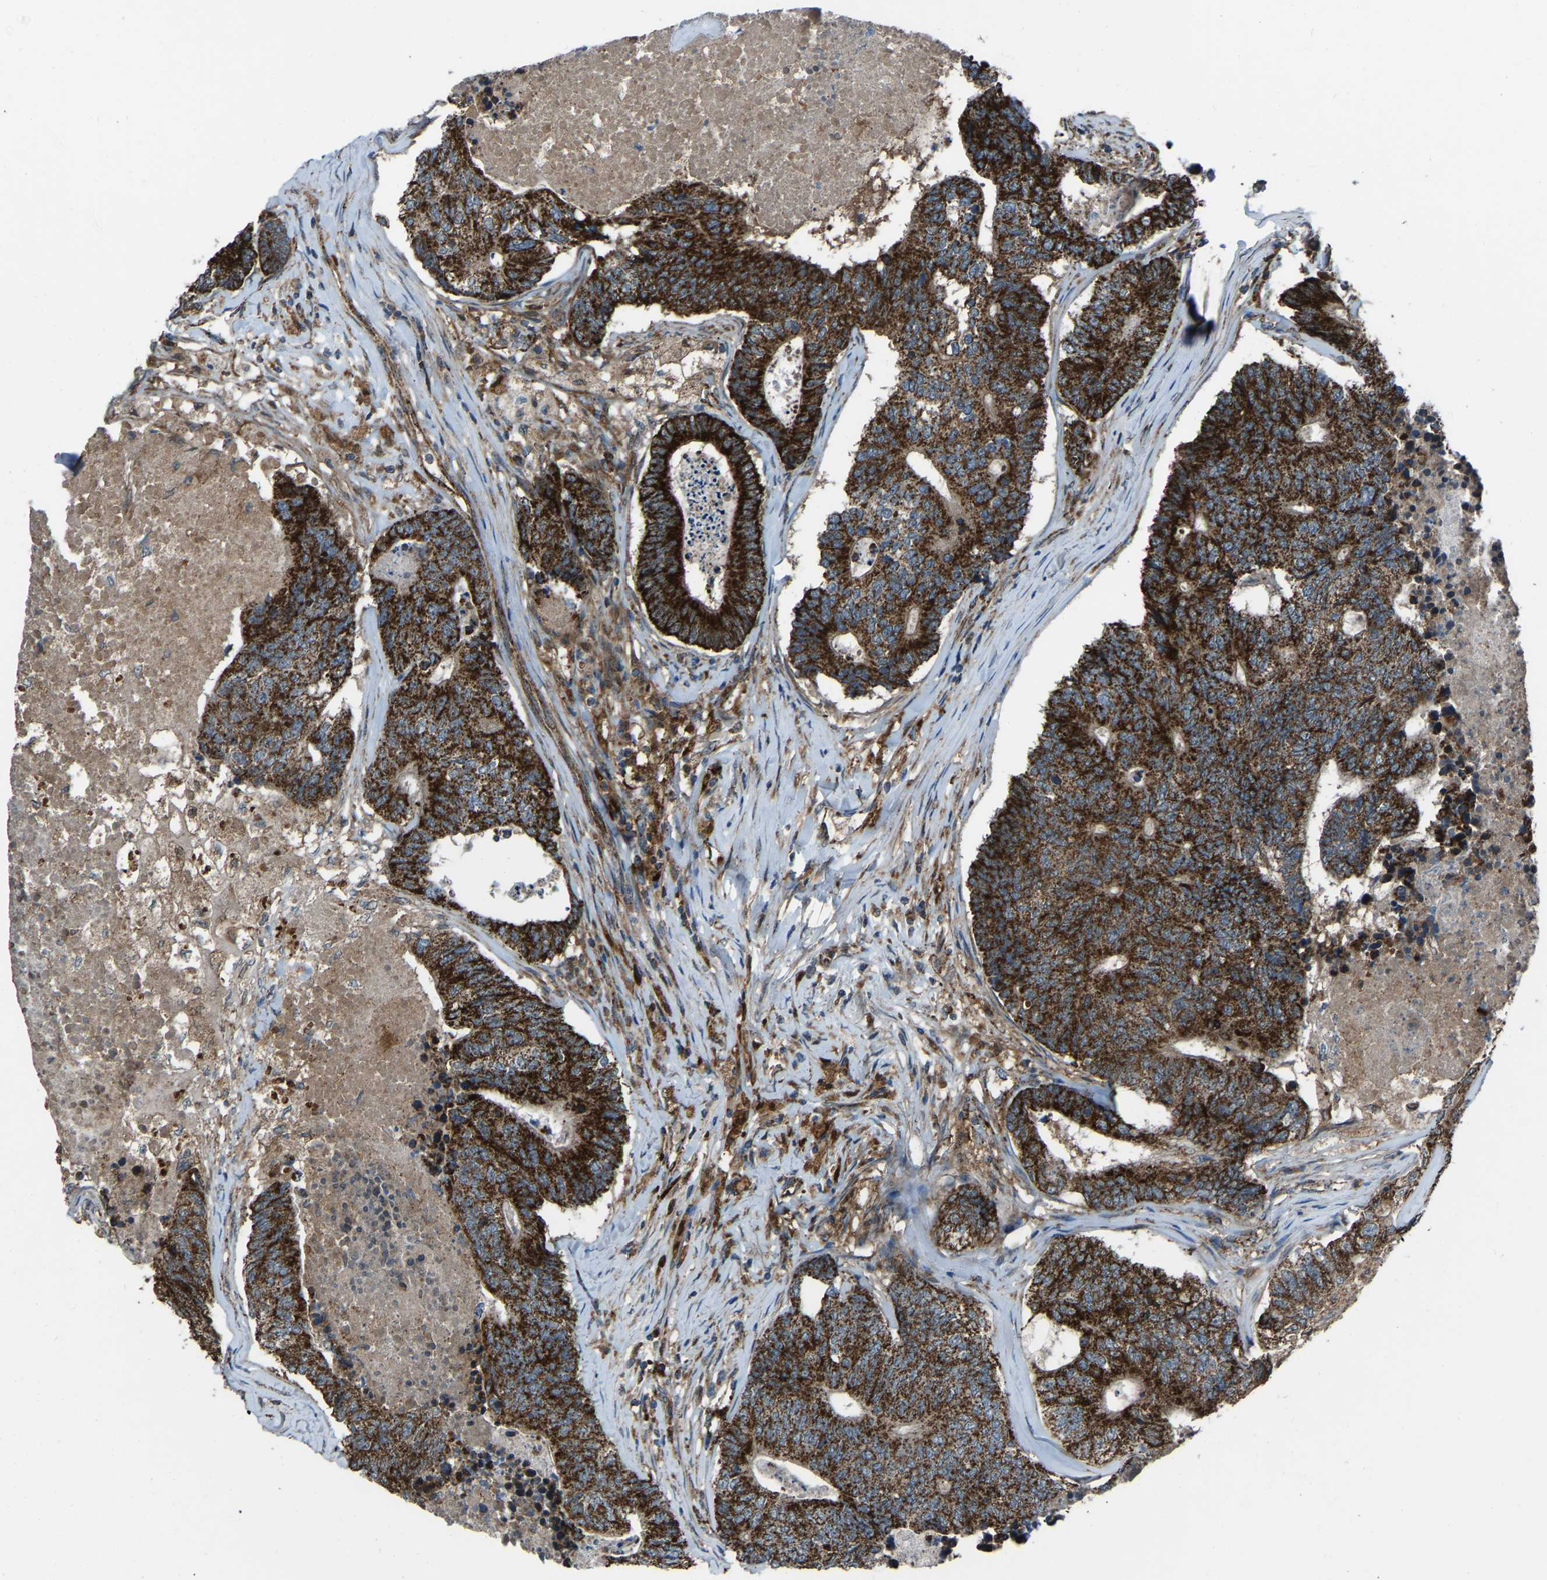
{"staining": {"intensity": "strong", "quantity": ">75%", "location": "cytoplasmic/membranous"}, "tissue": "colorectal cancer", "cell_type": "Tumor cells", "image_type": "cancer", "snomed": [{"axis": "morphology", "description": "Adenocarcinoma, NOS"}, {"axis": "topography", "description": "Colon"}], "caption": "A photomicrograph of human colorectal cancer (adenocarcinoma) stained for a protein demonstrates strong cytoplasmic/membranous brown staining in tumor cells. (DAB IHC, brown staining for protein, blue staining for nuclei).", "gene": "AKR1A1", "patient": {"sex": "female", "age": 67}}